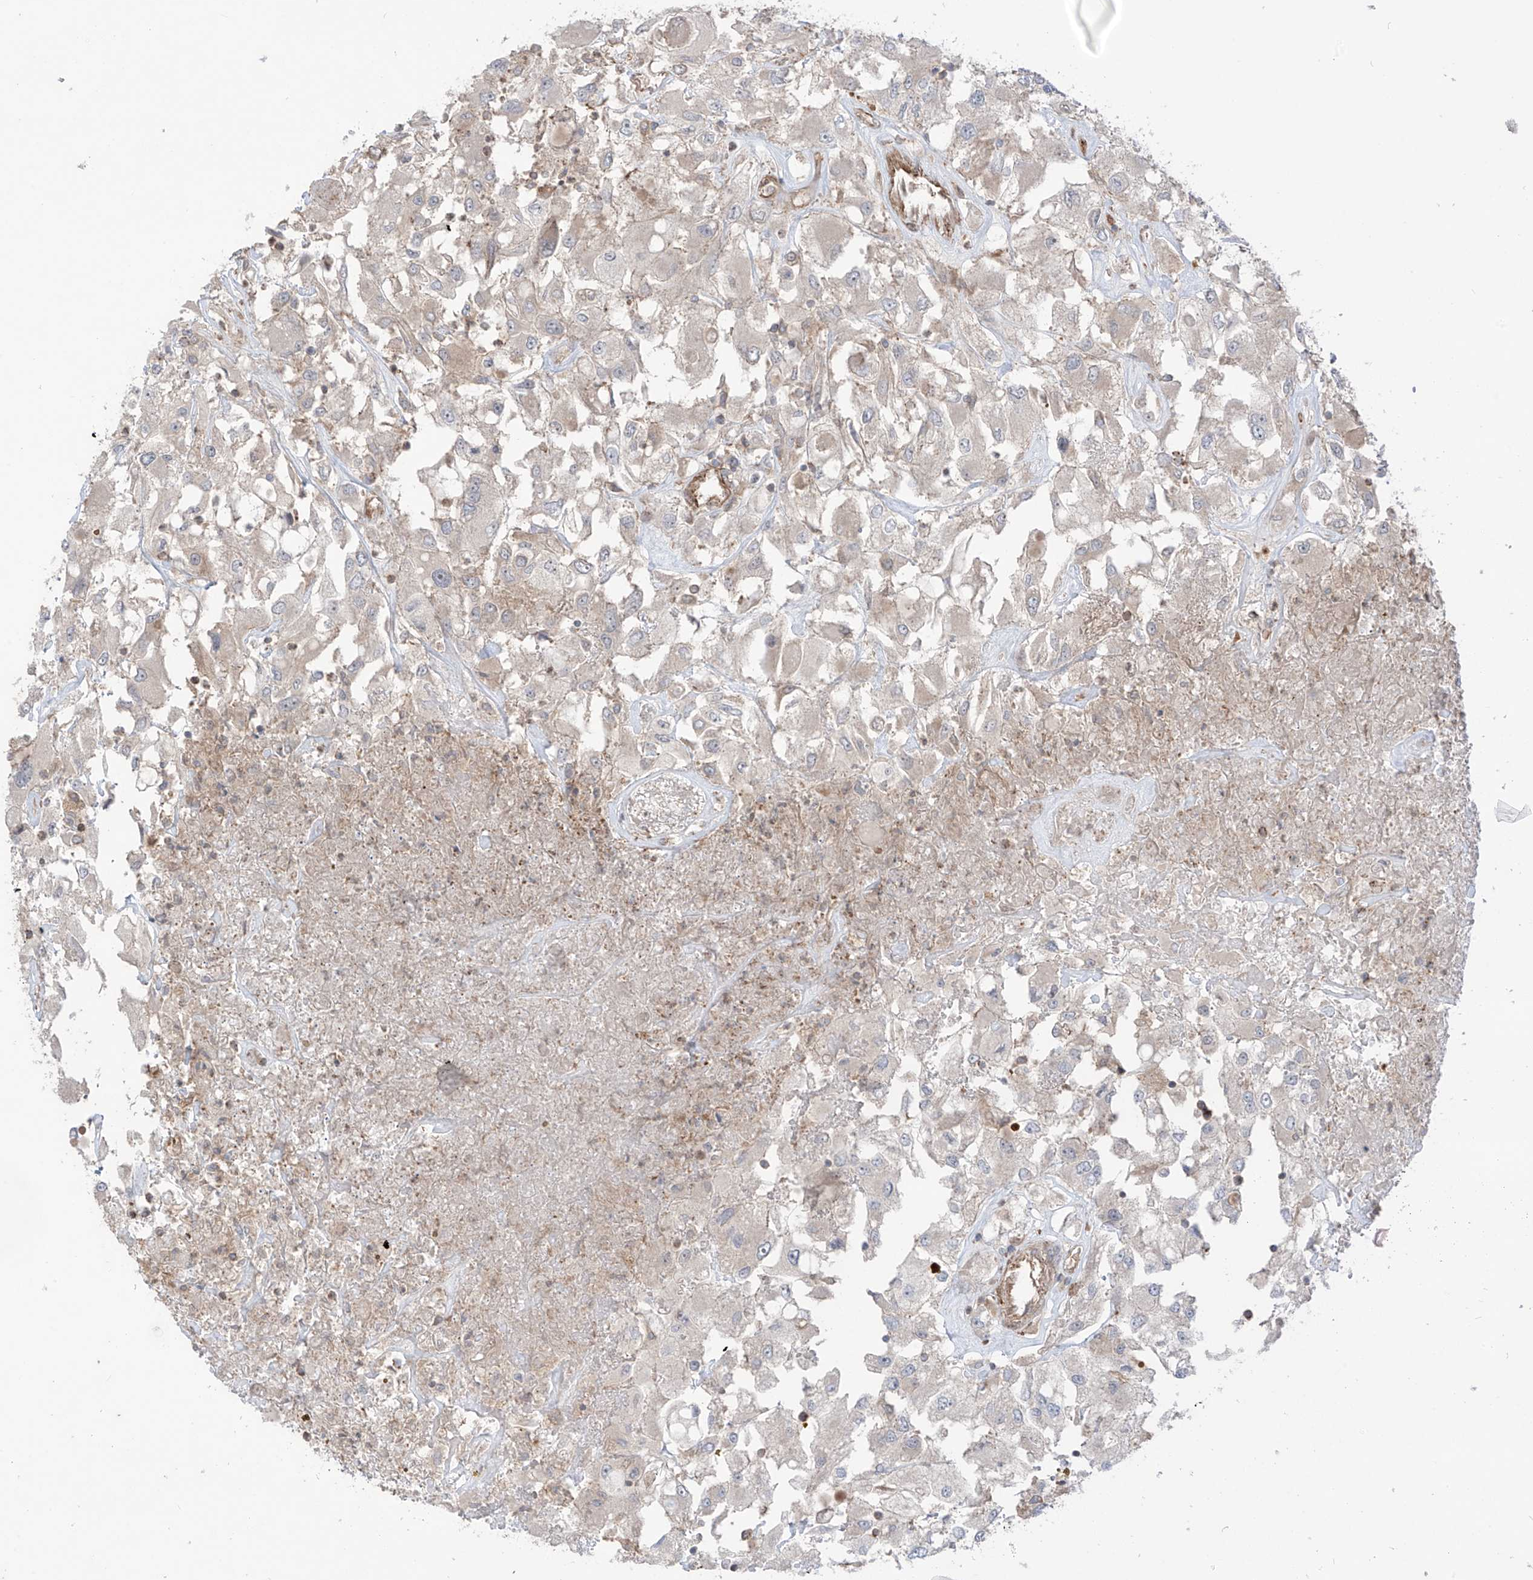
{"staining": {"intensity": "negative", "quantity": "none", "location": "none"}, "tissue": "renal cancer", "cell_type": "Tumor cells", "image_type": "cancer", "snomed": [{"axis": "morphology", "description": "Adenocarcinoma, NOS"}, {"axis": "topography", "description": "Kidney"}], "caption": "Micrograph shows no significant protein staining in tumor cells of renal adenocarcinoma.", "gene": "TRMU", "patient": {"sex": "female", "age": 52}}